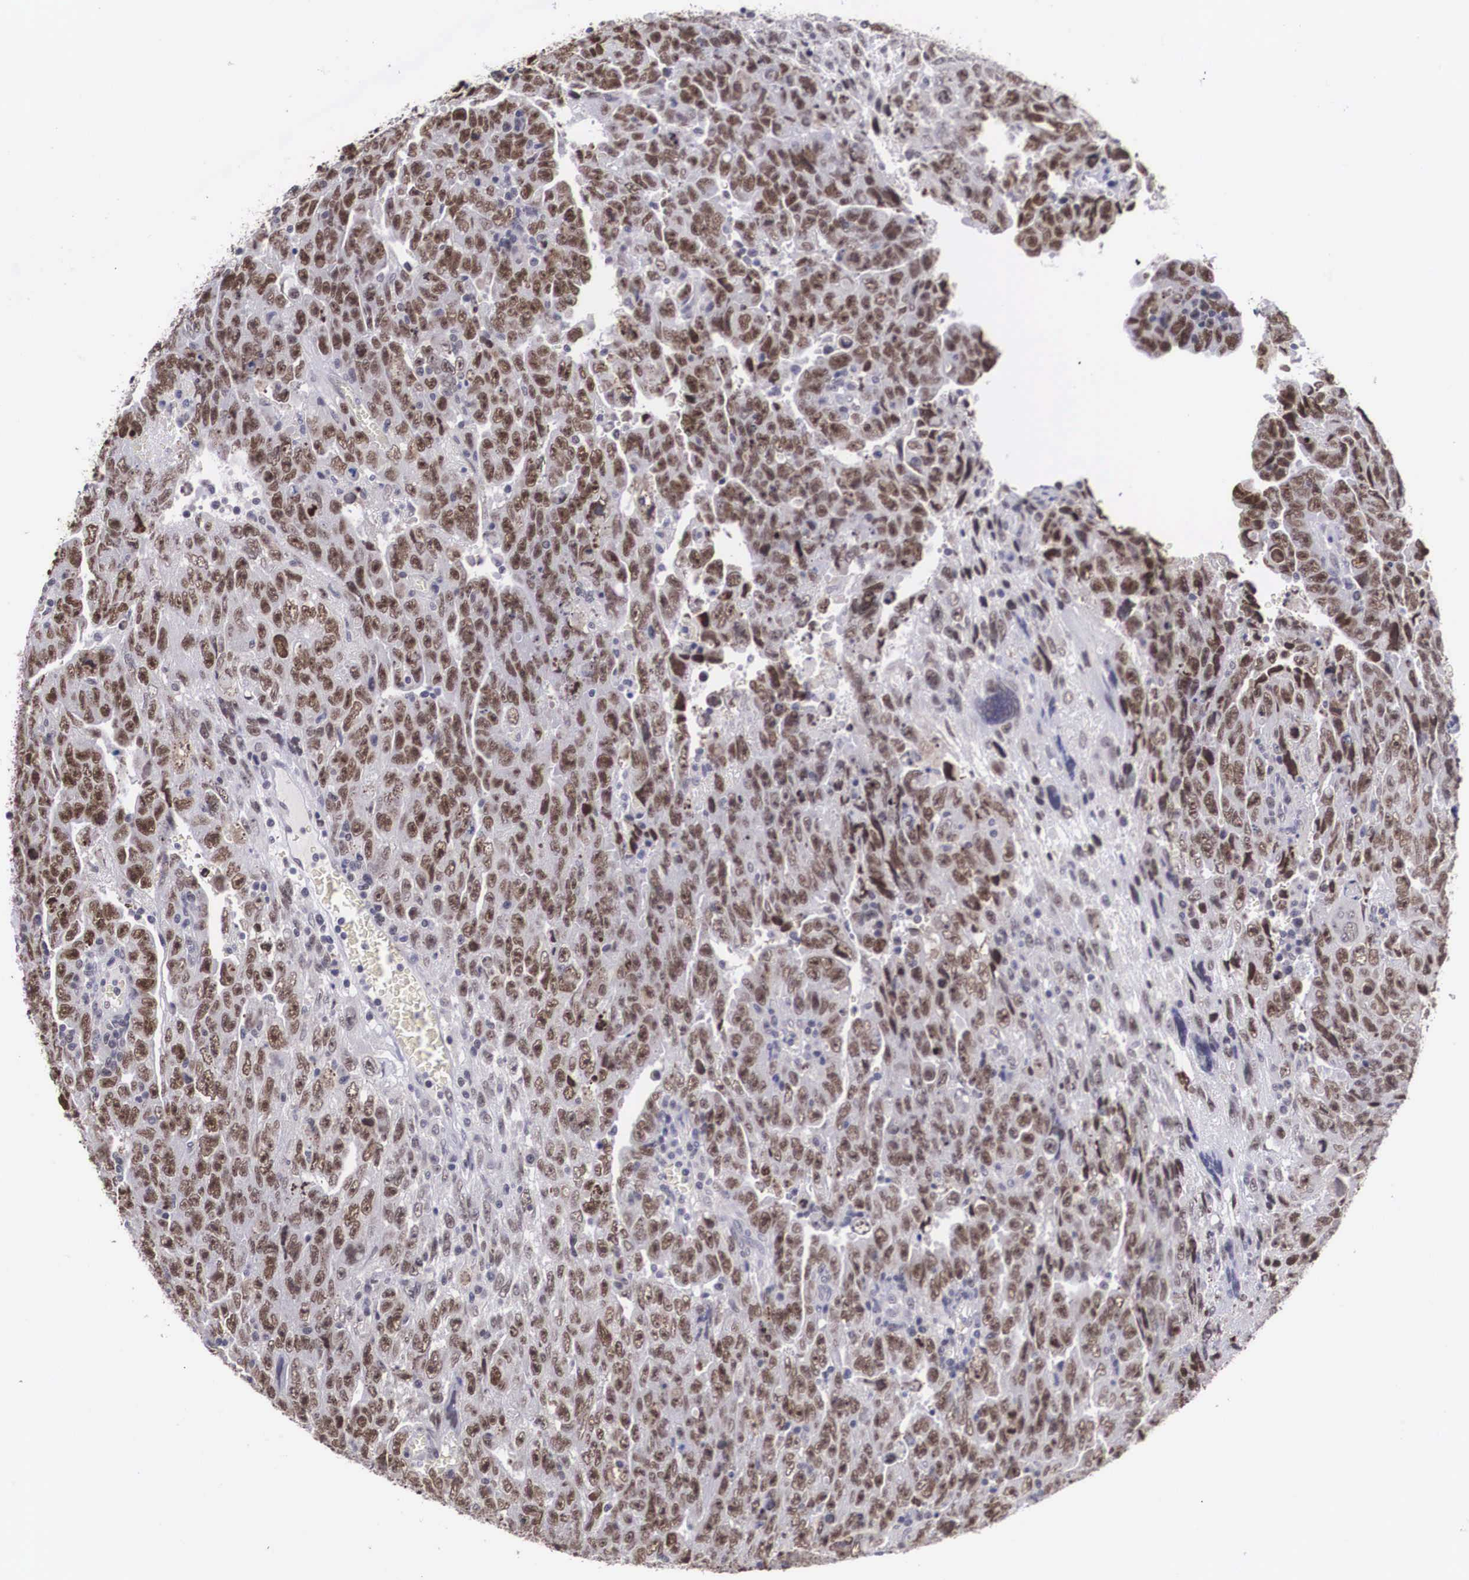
{"staining": {"intensity": "moderate", "quantity": ">75%", "location": "nuclear"}, "tissue": "testis cancer", "cell_type": "Tumor cells", "image_type": "cancer", "snomed": [{"axis": "morphology", "description": "Carcinoma, Embryonal, NOS"}, {"axis": "topography", "description": "Testis"}], "caption": "Immunohistochemical staining of testis embryonal carcinoma shows moderate nuclear protein expression in approximately >75% of tumor cells. The staining was performed using DAB, with brown indicating positive protein expression. Nuclei are stained blue with hematoxylin.", "gene": "ZNF275", "patient": {"sex": "male", "age": 28}}